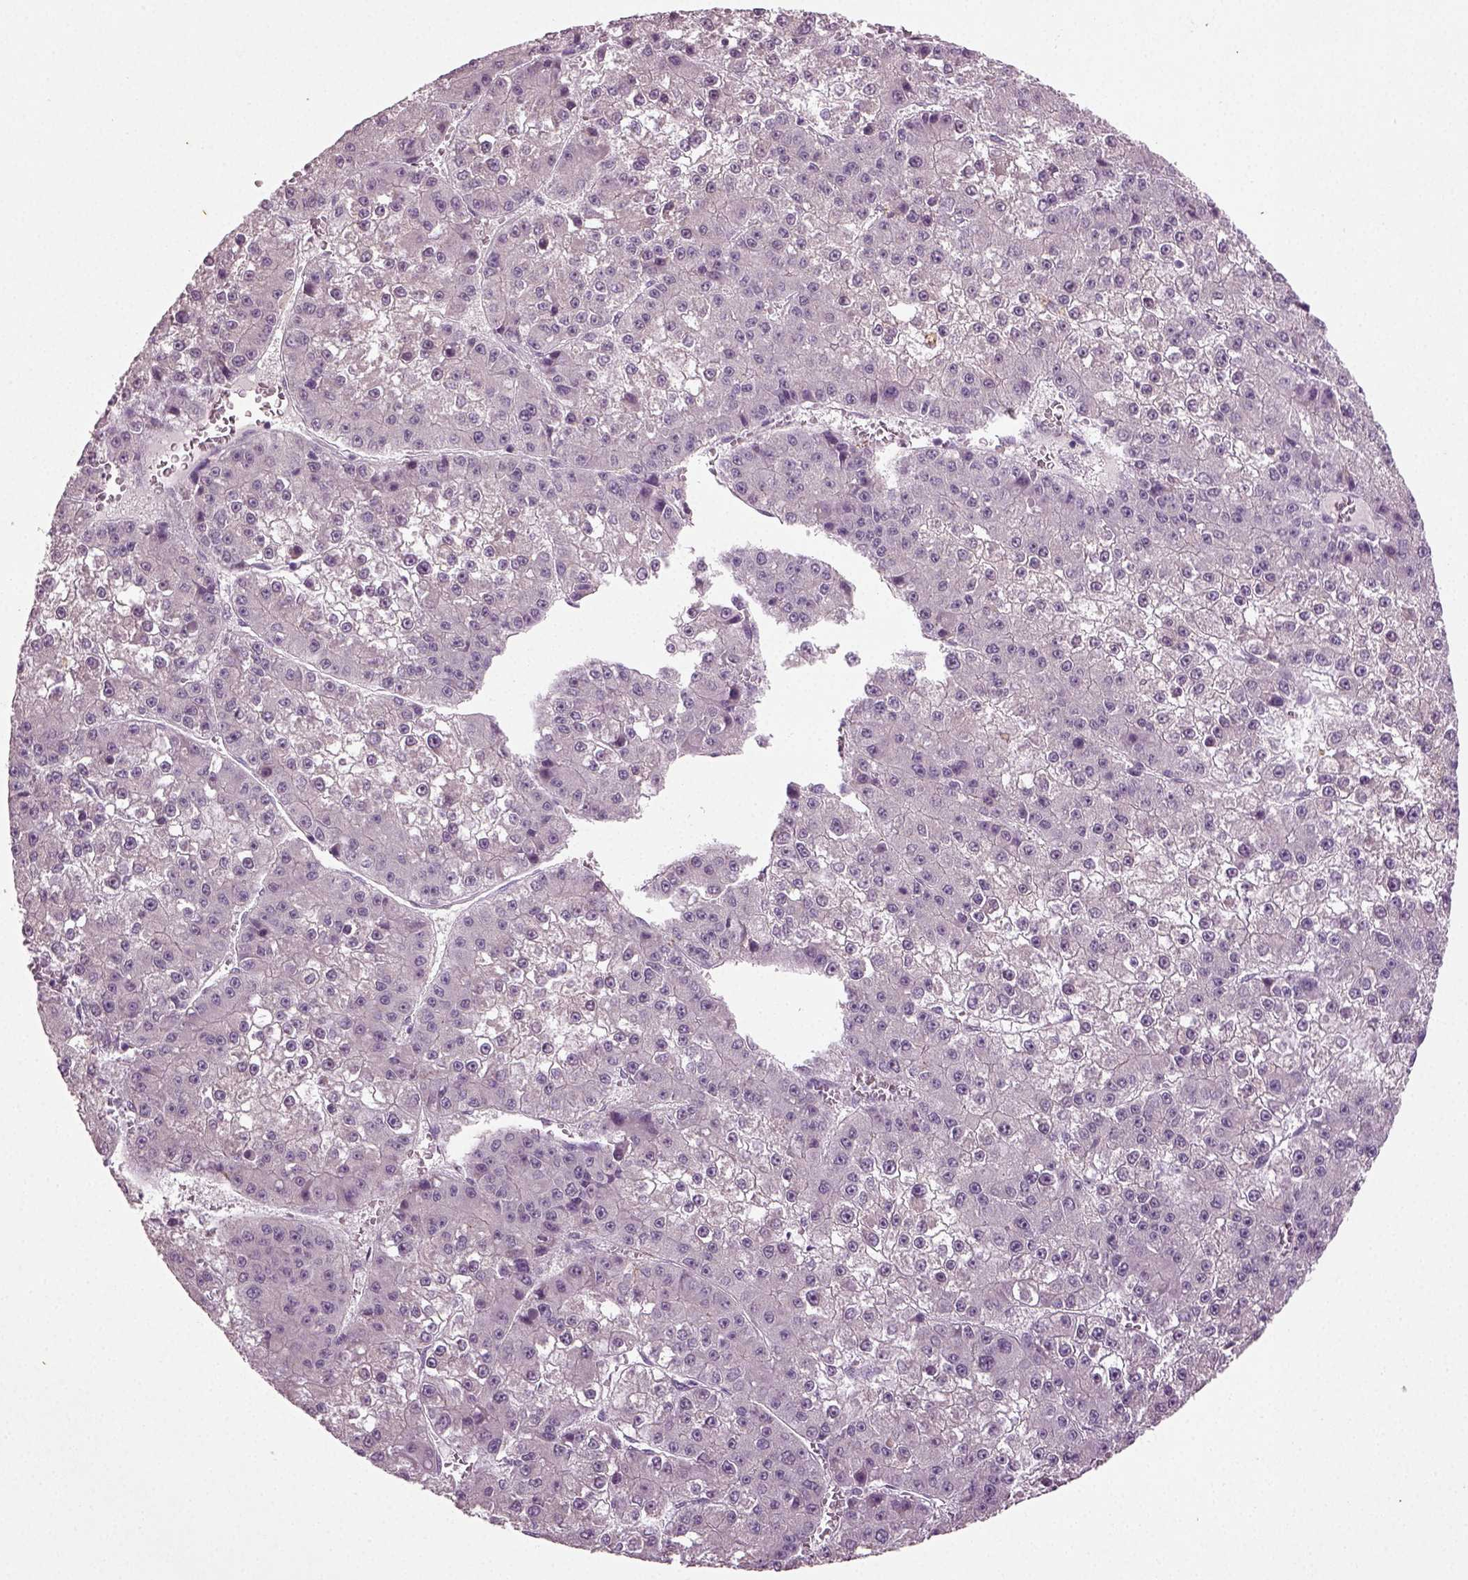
{"staining": {"intensity": "negative", "quantity": "none", "location": "none"}, "tissue": "liver cancer", "cell_type": "Tumor cells", "image_type": "cancer", "snomed": [{"axis": "morphology", "description": "Carcinoma, Hepatocellular, NOS"}, {"axis": "topography", "description": "Liver"}], "caption": "Tumor cells show no significant staining in liver cancer (hepatocellular carcinoma). Nuclei are stained in blue.", "gene": "SYNGAP1", "patient": {"sex": "female", "age": 73}}